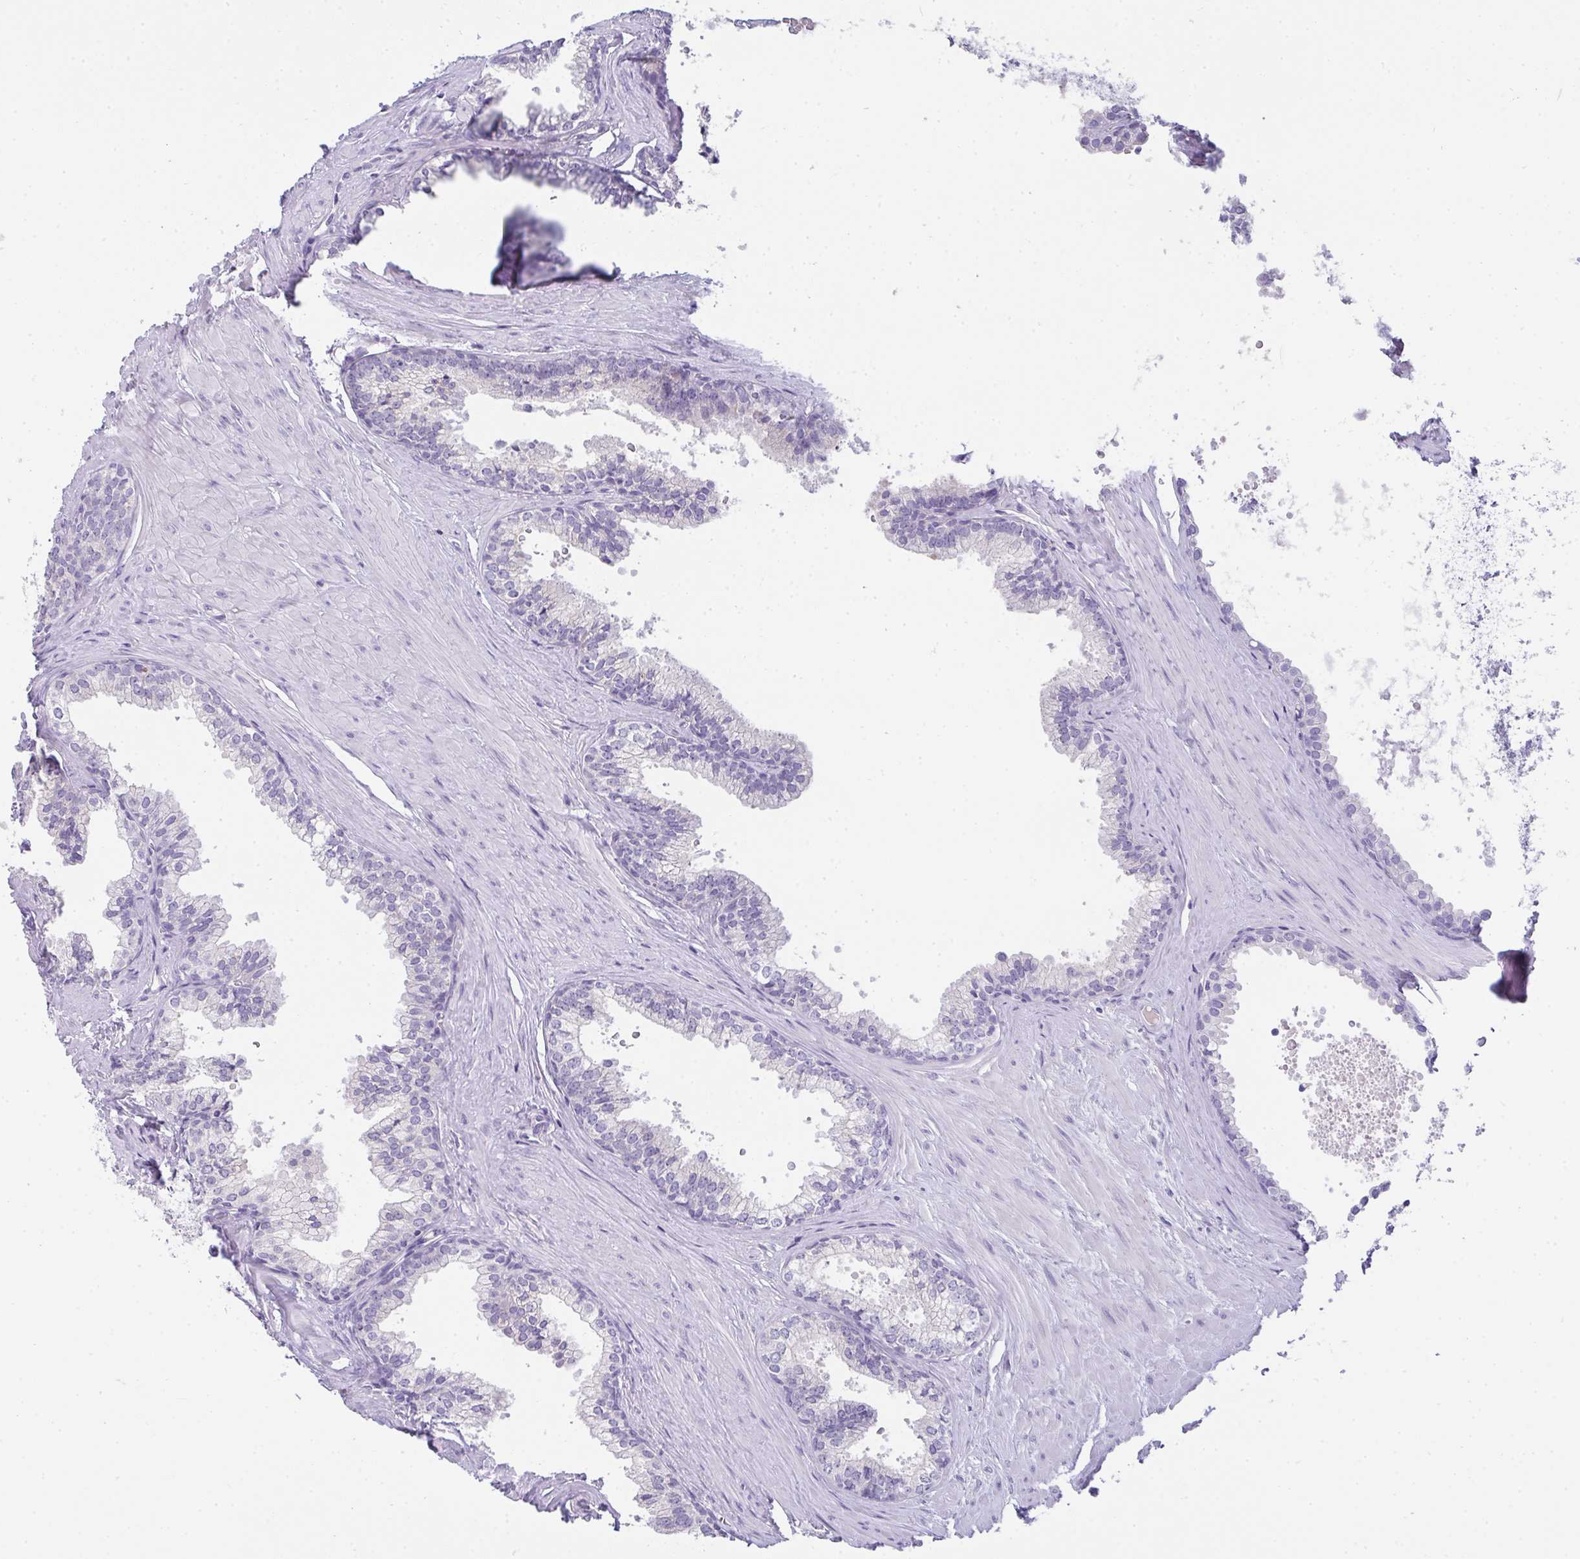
{"staining": {"intensity": "negative", "quantity": "none", "location": "none"}, "tissue": "prostate", "cell_type": "Glandular cells", "image_type": "normal", "snomed": [{"axis": "morphology", "description": "Normal tissue, NOS"}, {"axis": "topography", "description": "Prostate"}, {"axis": "topography", "description": "Peripheral nerve tissue"}], "caption": "IHC image of benign human prostate stained for a protein (brown), which displays no staining in glandular cells.", "gene": "COX7B", "patient": {"sex": "male", "age": 55}}